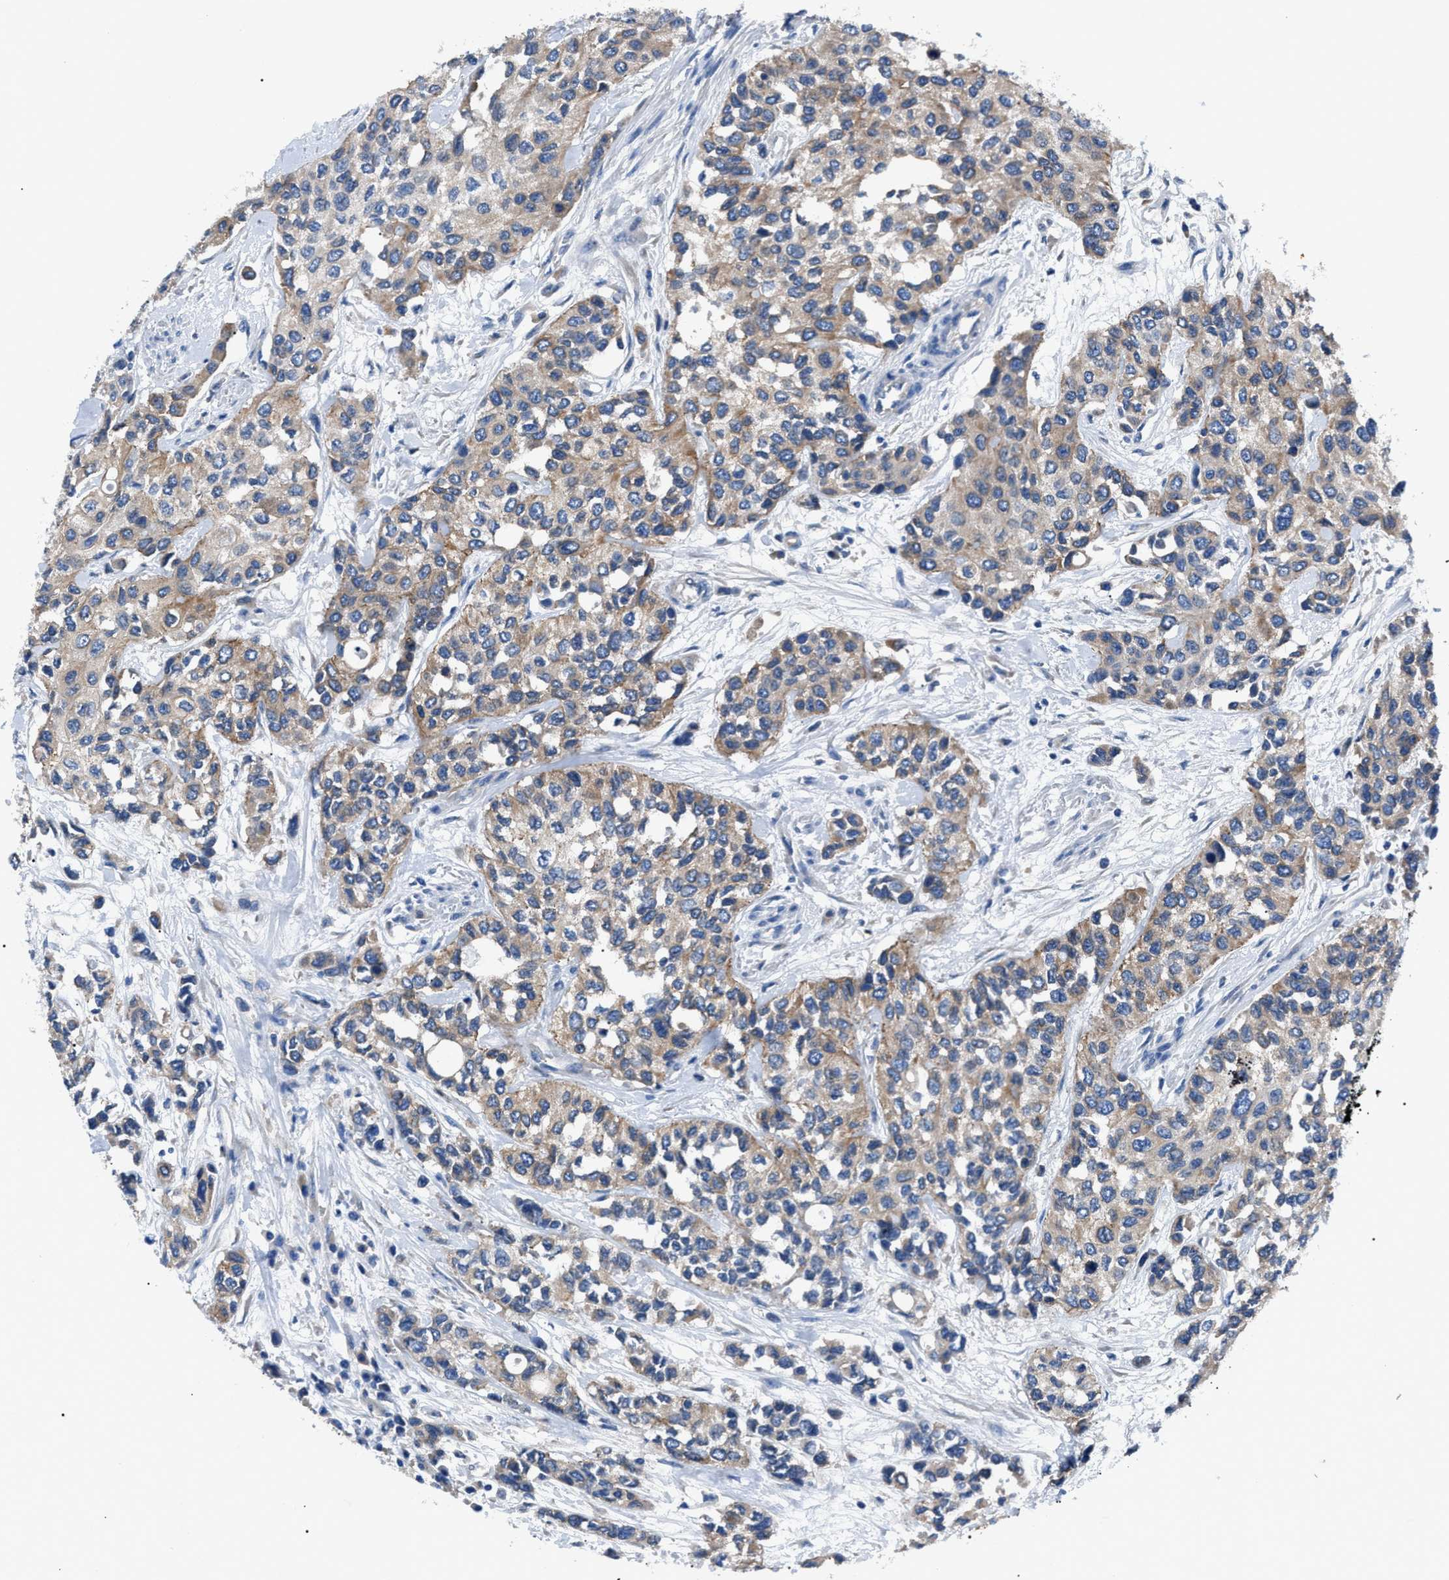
{"staining": {"intensity": "moderate", "quantity": ">75%", "location": "cytoplasmic/membranous"}, "tissue": "urothelial cancer", "cell_type": "Tumor cells", "image_type": "cancer", "snomed": [{"axis": "morphology", "description": "Urothelial carcinoma, High grade"}, {"axis": "topography", "description": "Urinary bladder"}], "caption": "Brown immunohistochemical staining in human urothelial cancer shows moderate cytoplasmic/membranous positivity in about >75% of tumor cells. Immunohistochemistry (ihc) stains the protein in brown and the nuclei are stained blue.", "gene": "ZDHHC24", "patient": {"sex": "female", "age": 56}}